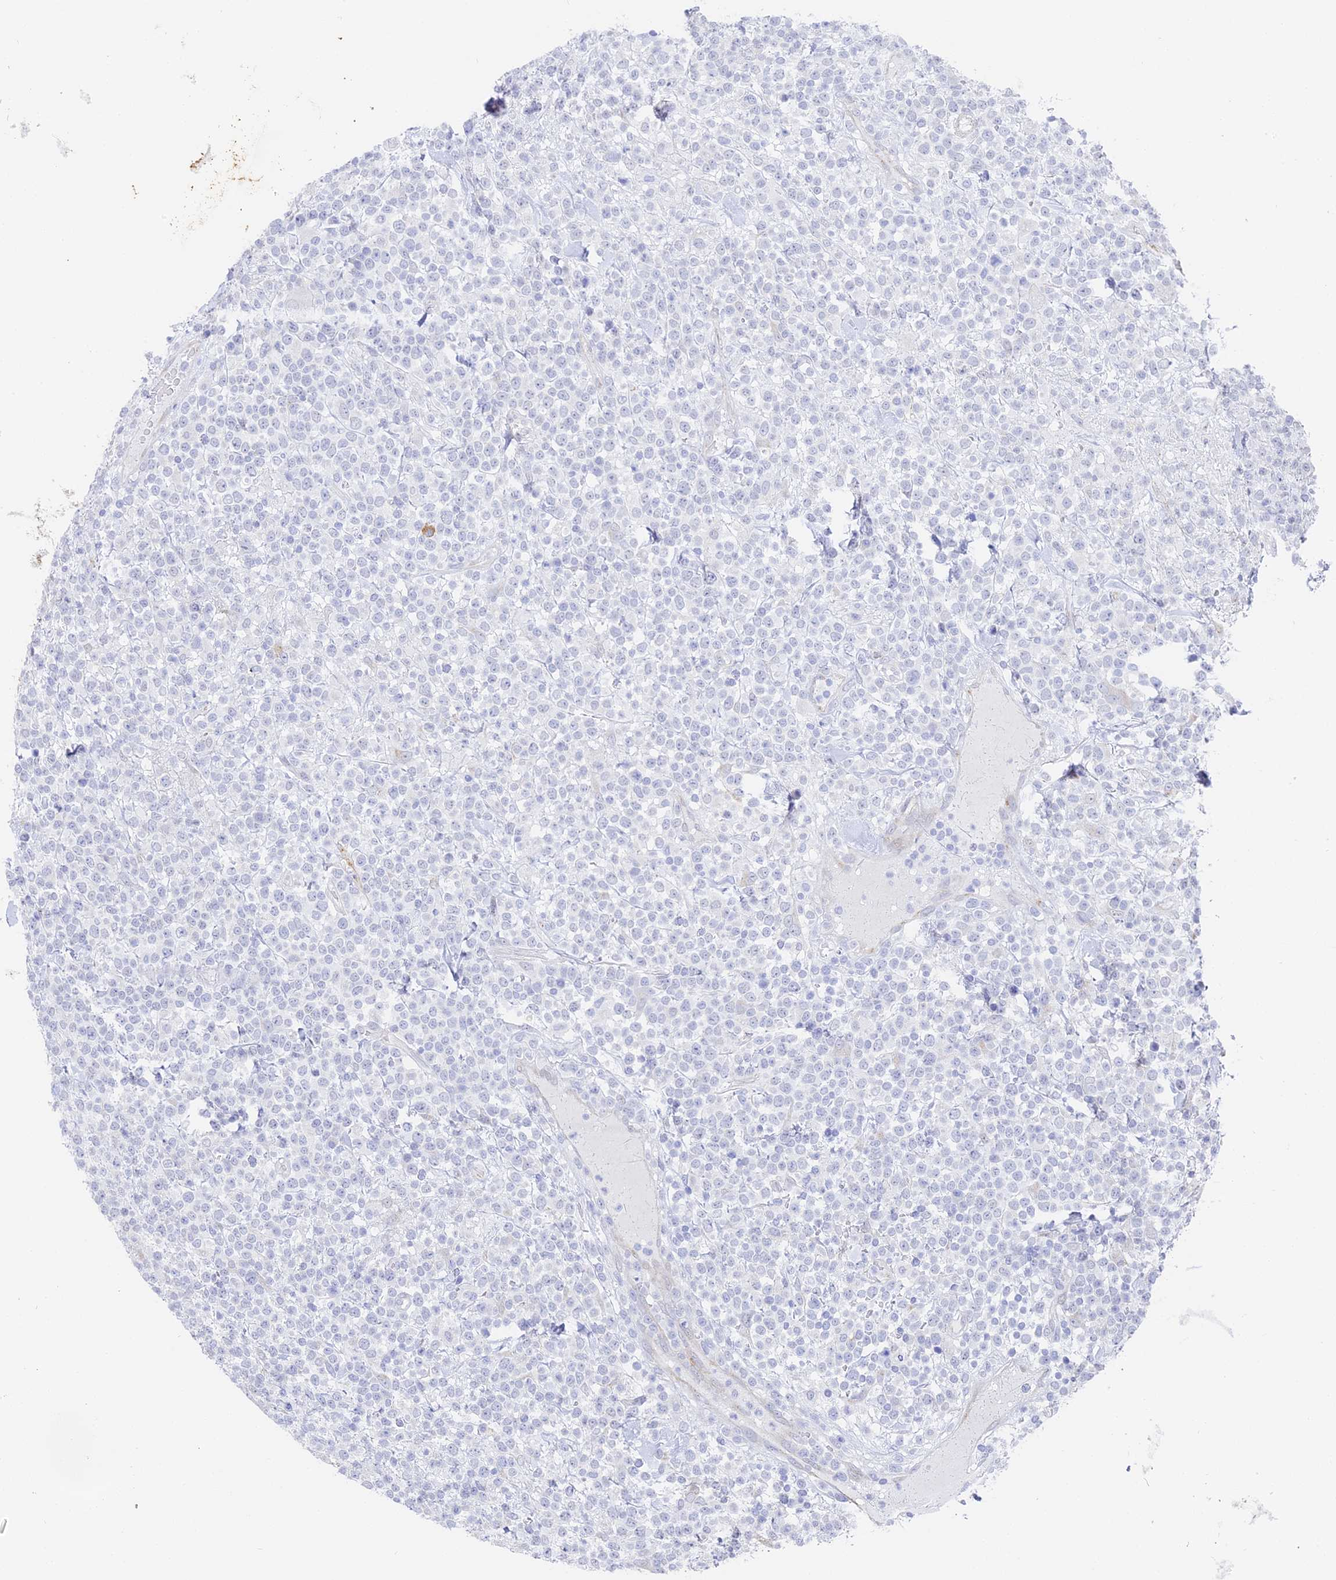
{"staining": {"intensity": "negative", "quantity": "none", "location": "none"}, "tissue": "lymphoma", "cell_type": "Tumor cells", "image_type": "cancer", "snomed": [{"axis": "morphology", "description": "Malignant lymphoma, non-Hodgkin's type, High grade"}, {"axis": "topography", "description": "Colon"}], "caption": "Human lymphoma stained for a protein using IHC displays no positivity in tumor cells.", "gene": "GJA1", "patient": {"sex": "female", "age": 53}}